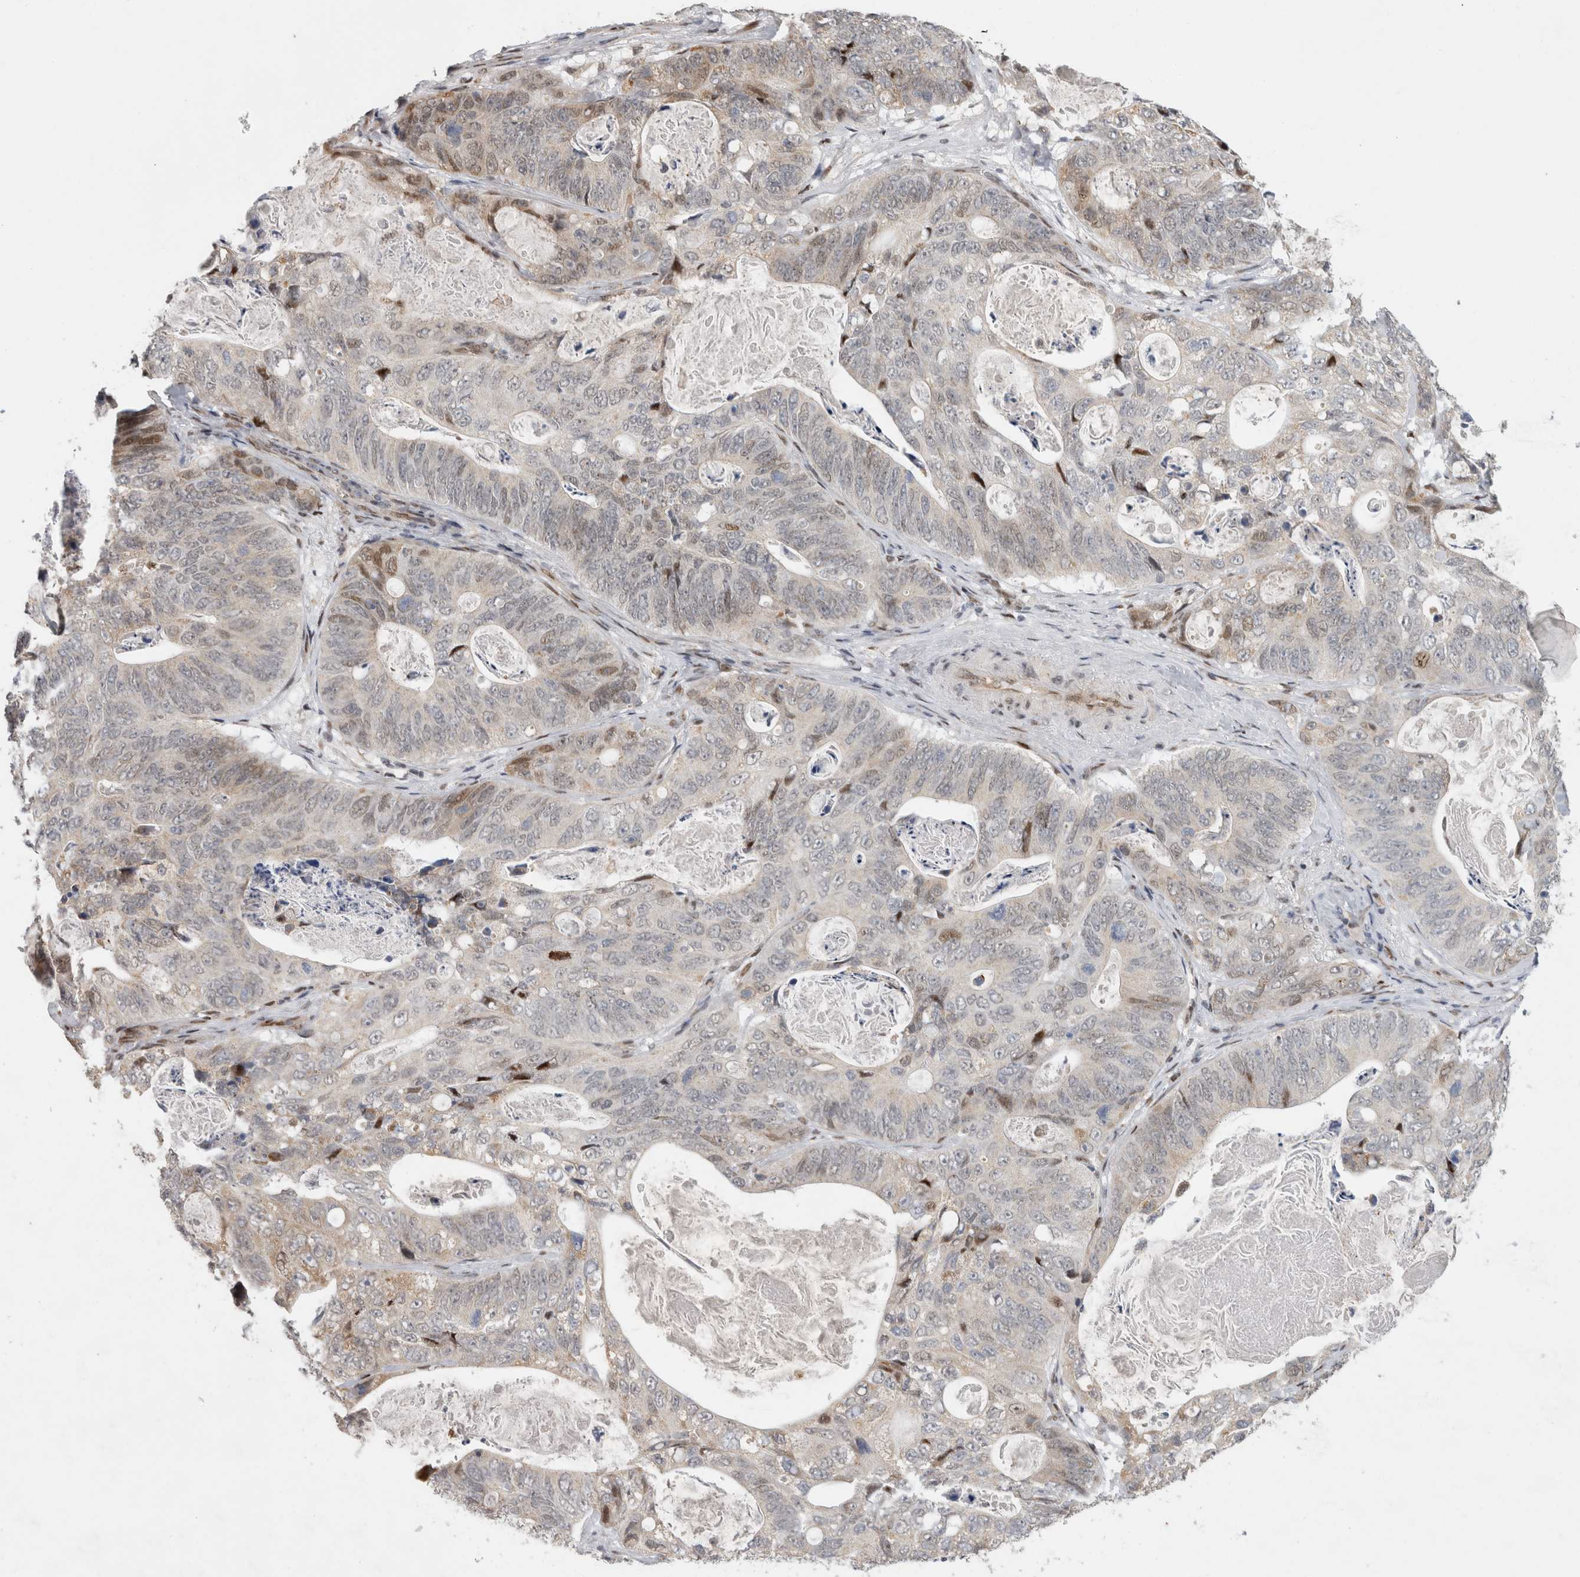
{"staining": {"intensity": "weak", "quantity": "<25%", "location": "nuclear"}, "tissue": "stomach cancer", "cell_type": "Tumor cells", "image_type": "cancer", "snomed": [{"axis": "morphology", "description": "Normal tissue, NOS"}, {"axis": "morphology", "description": "Adenocarcinoma, NOS"}, {"axis": "topography", "description": "Stomach"}], "caption": "The photomicrograph exhibits no staining of tumor cells in stomach adenocarcinoma.", "gene": "C8orf58", "patient": {"sex": "female", "age": 89}}